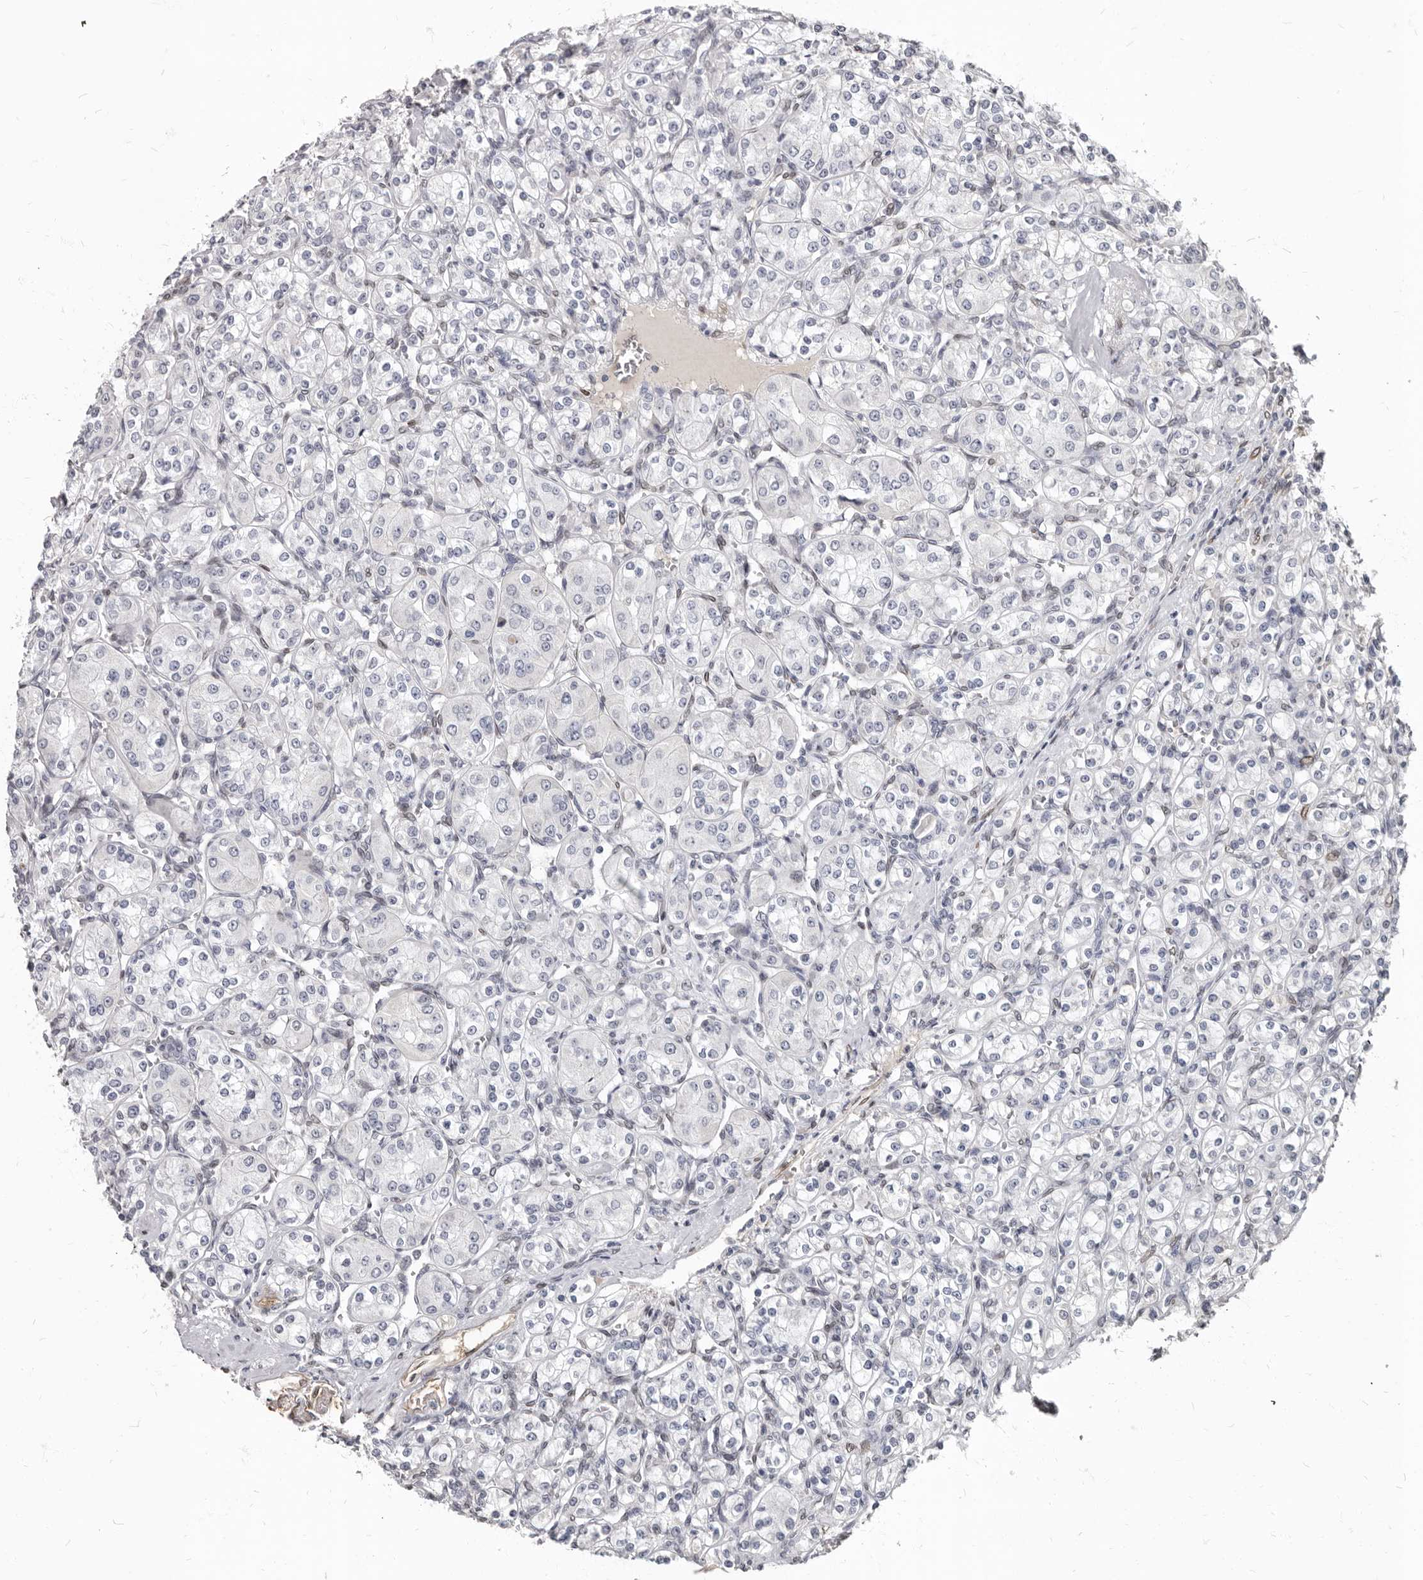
{"staining": {"intensity": "negative", "quantity": "none", "location": "none"}, "tissue": "renal cancer", "cell_type": "Tumor cells", "image_type": "cancer", "snomed": [{"axis": "morphology", "description": "Adenocarcinoma, NOS"}, {"axis": "topography", "description": "Kidney"}], "caption": "A micrograph of human renal adenocarcinoma is negative for staining in tumor cells.", "gene": "MRGPRF", "patient": {"sex": "male", "age": 77}}